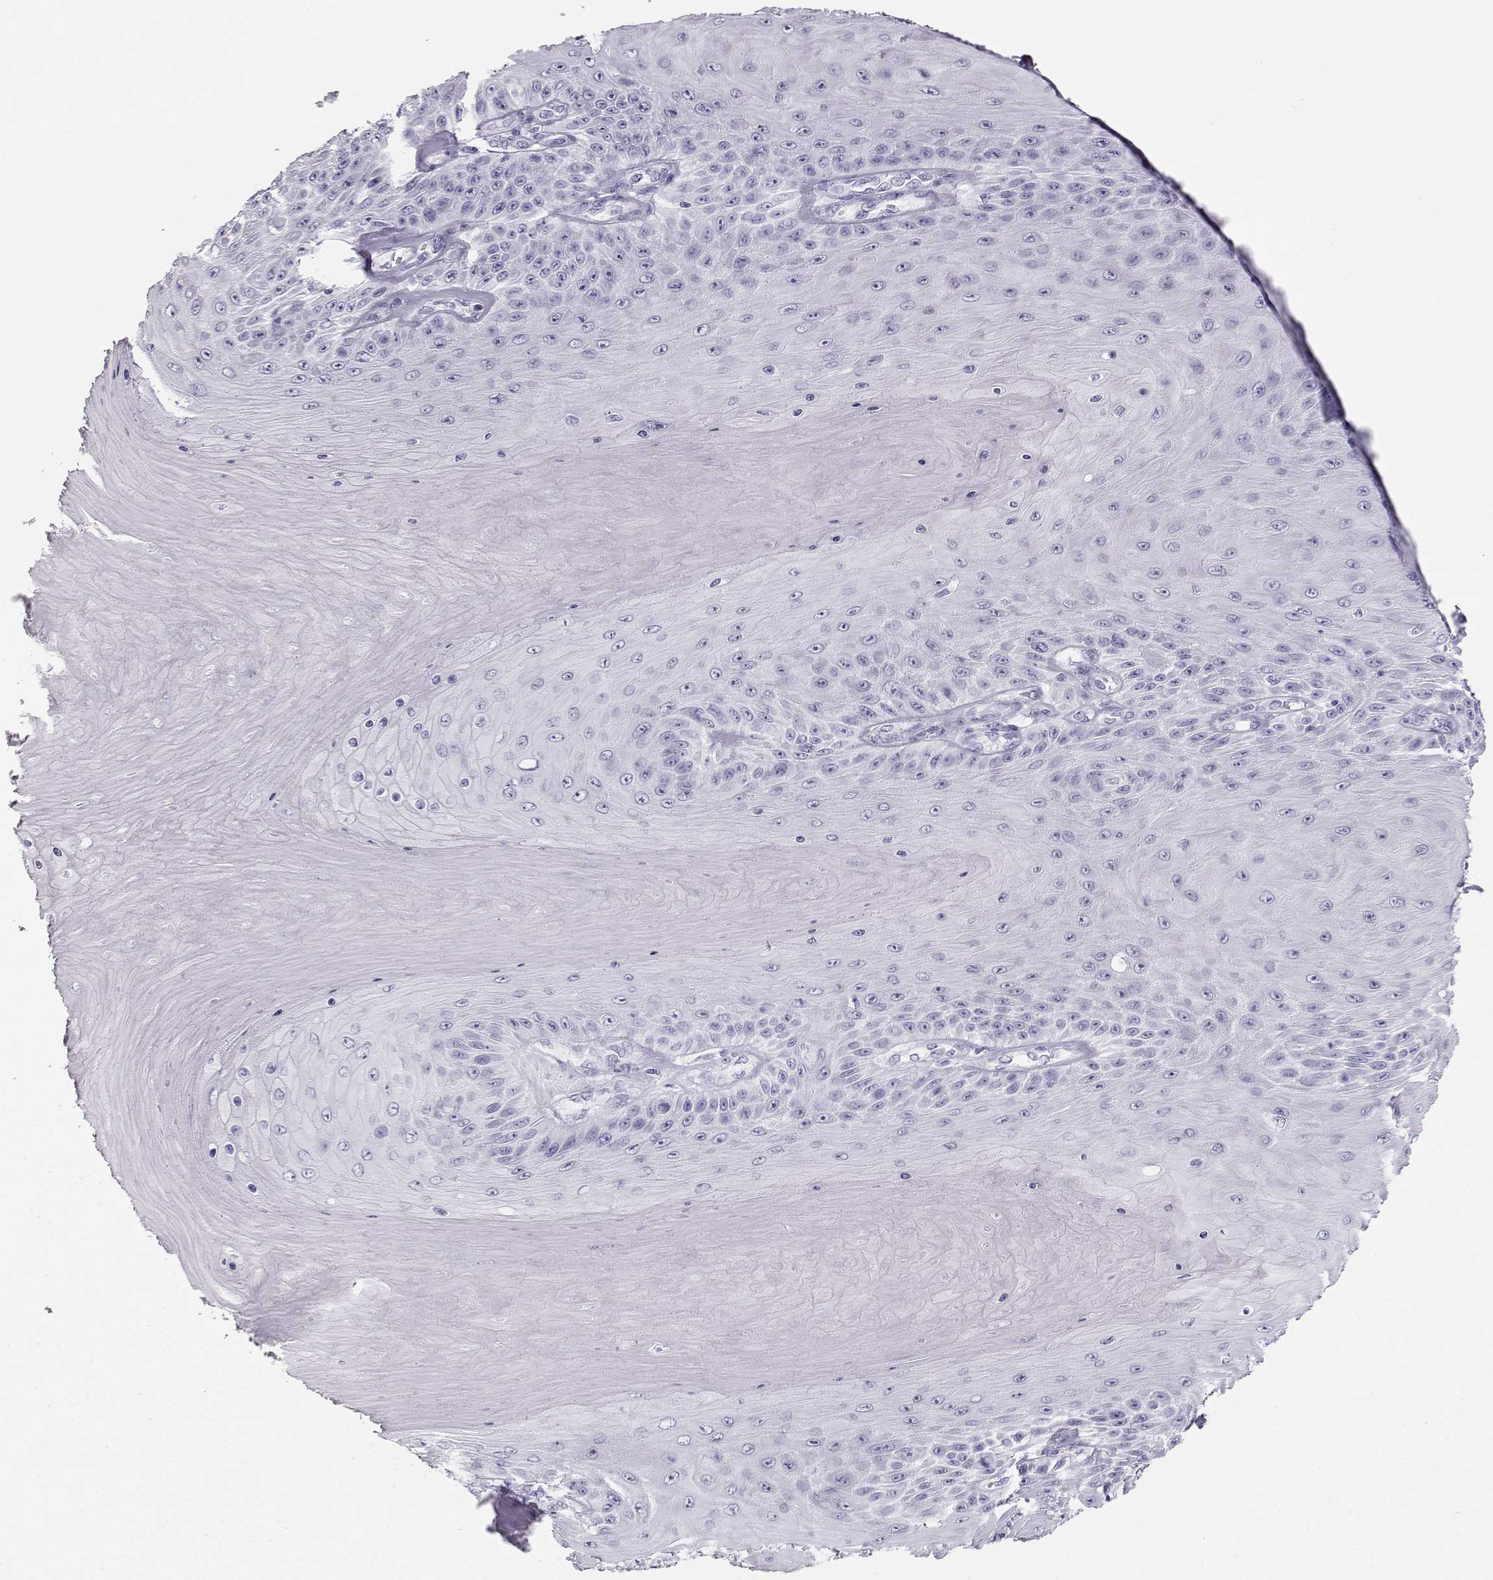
{"staining": {"intensity": "negative", "quantity": "none", "location": "none"}, "tissue": "skin cancer", "cell_type": "Tumor cells", "image_type": "cancer", "snomed": [{"axis": "morphology", "description": "Squamous cell carcinoma, NOS"}, {"axis": "topography", "description": "Skin"}], "caption": "This micrograph is of skin cancer (squamous cell carcinoma) stained with IHC to label a protein in brown with the nuclei are counter-stained blue. There is no expression in tumor cells.", "gene": "MAGEC1", "patient": {"sex": "male", "age": 62}}